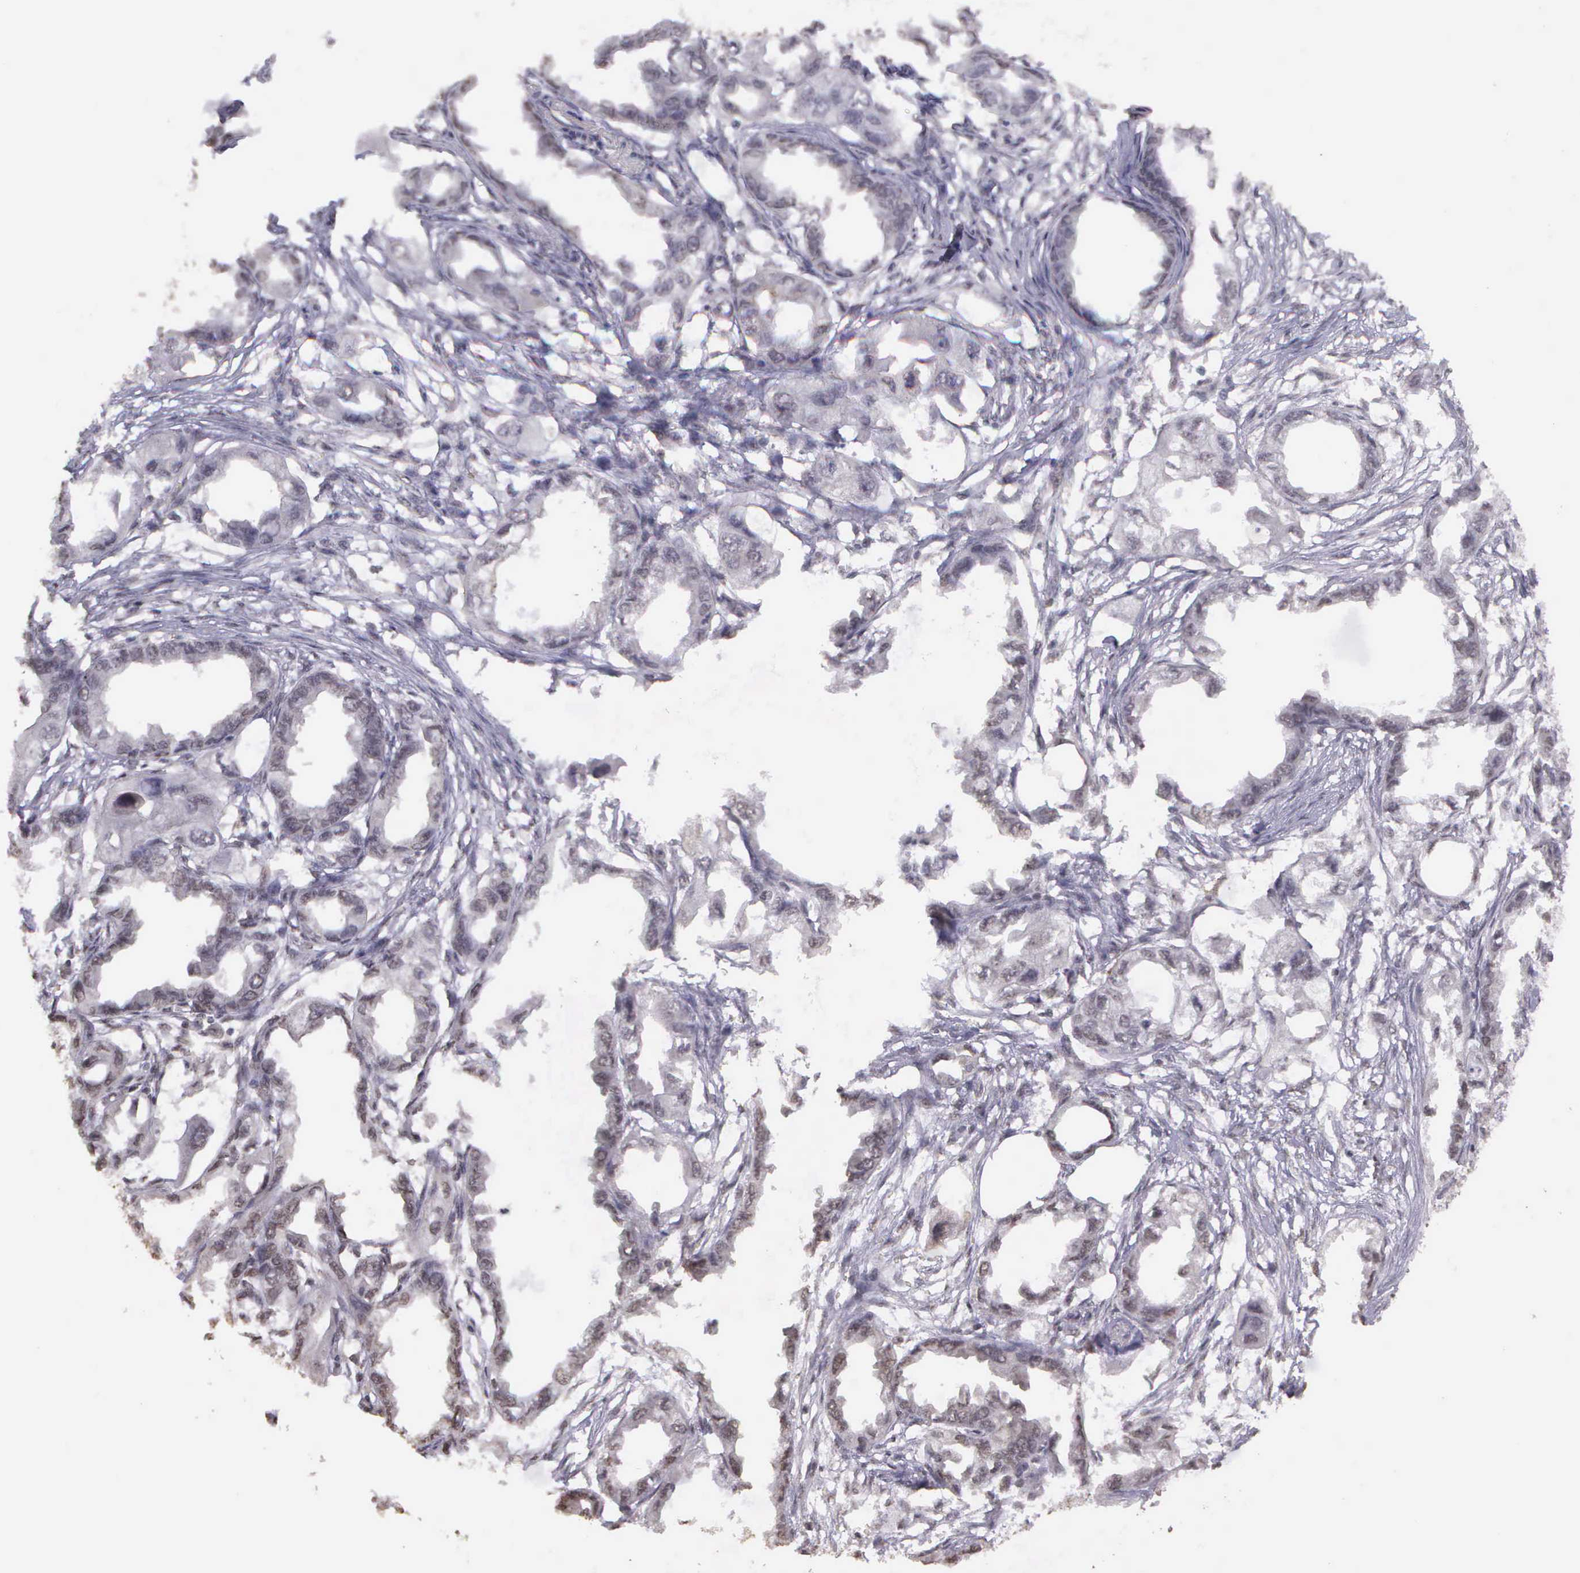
{"staining": {"intensity": "negative", "quantity": "none", "location": "none"}, "tissue": "endometrial cancer", "cell_type": "Tumor cells", "image_type": "cancer", "snomed": [{"axis": "morphology", "description": "Adenocarcinoma, NOS"}, {"axis": "topography", "description": "Endometrium"}], "caption": "High power microscopy histopathology image of an immunohistochemistry (IHC) photomicrograph of adenocarcinoma (endometrial), revealing no significant staining in tumor cells.", "gene": "ARMCX5", "patient": {"sex": "female", "age": 67}}